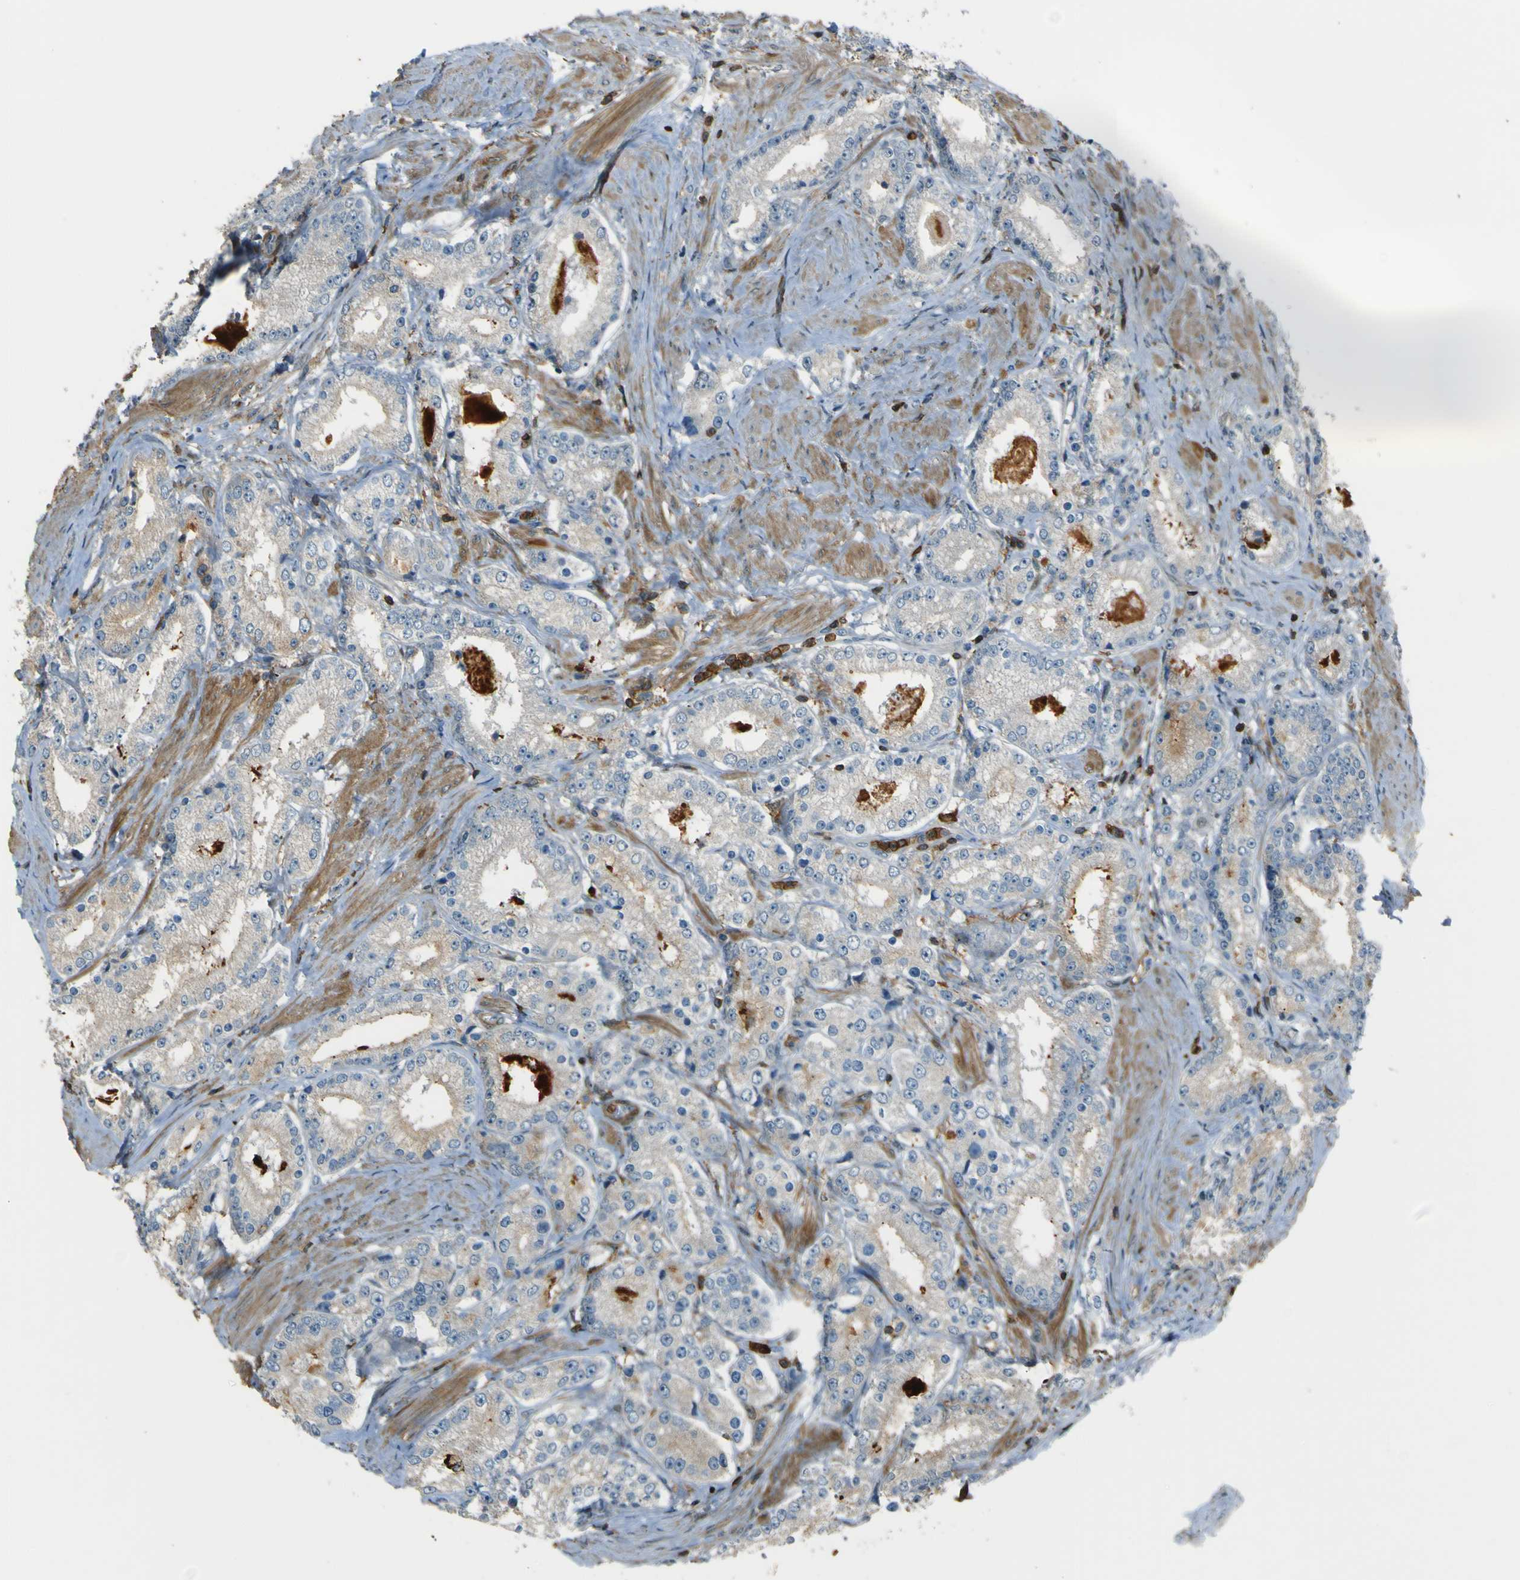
{"staining": {"intensity": "weak", "quantity": "<25%", "location": "cytoplasmic/membranous"}, "tissue": "prostate cancer", "cell_type": "Tumor cells", "image_type": "cancer", "snomed": [{"axis": "morphology", "description": "Adenocarcinoma, Low grade"}, {"axis": "topography", "description": "Prostate"}], "caption": "High magnification brightfield microscopy of adenocarcinoma (low-grade) (prostate) stained with DAB (3,3'-diaminobenzidine) (brown) and counterstained with hematoxylin (blue): tumor cells show no significant expression.", "gene": "PCDHB5", "patient": {"sex": "male", "age": 63}}